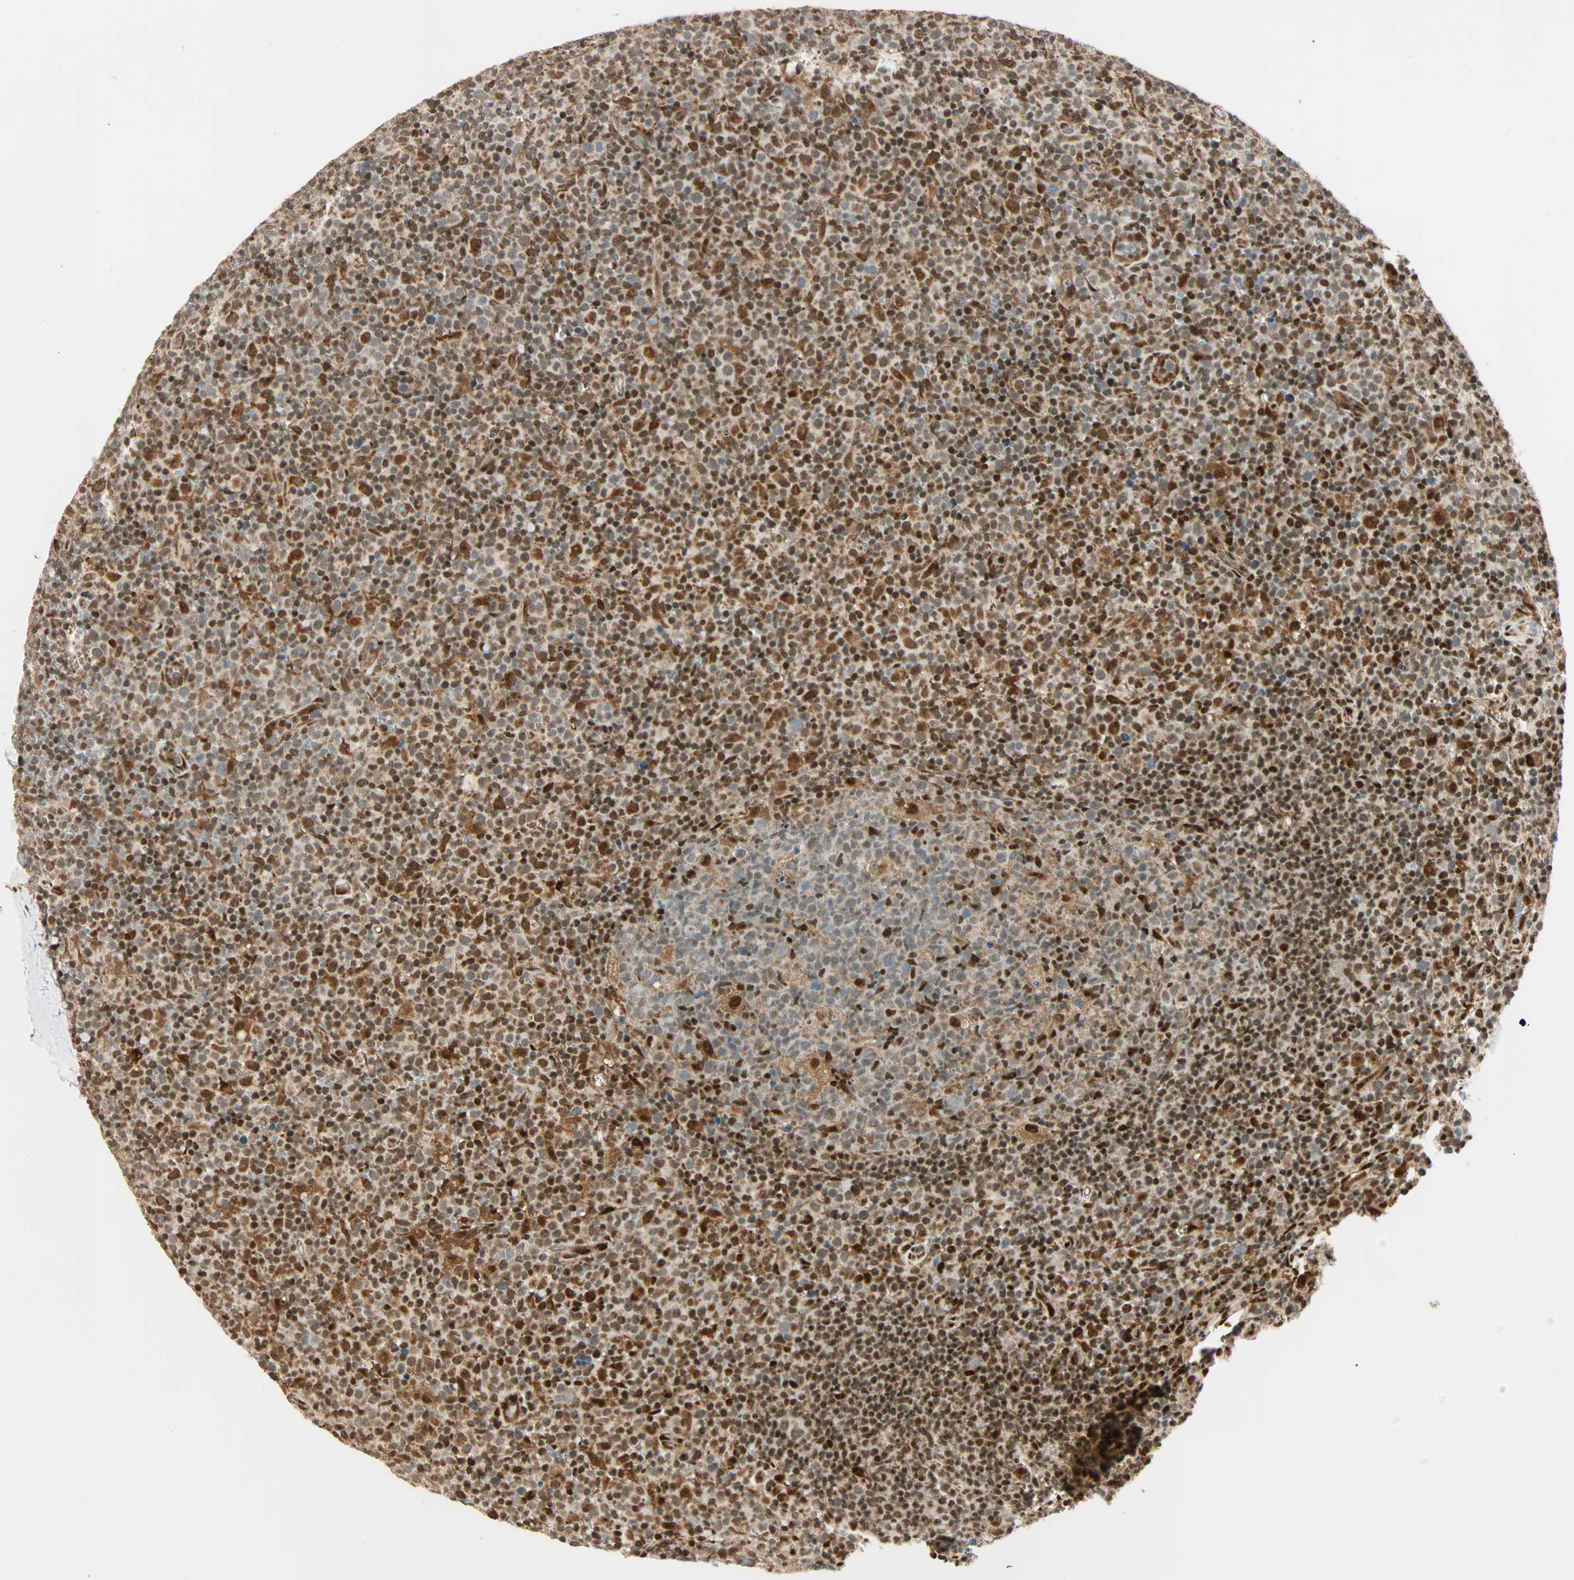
{"staining": {"intensity": "moderate", "quantity": "25%-75%", "location": "nuclear"}, "tissue": "lymph node", "cell_type": "Germinal center cells", "image_type": "normal", "snomed": [{"axis": "morphology", "description": "Normal tissue, NOS"}, {"axis": "morphology", "description": "Inflammation, NOS"}, {"axis": "topography", "description": "Lymph node"}], "caption": "This is an image of IHC staining of normal lymph node, which shows moderate positivity in the nuclear of germinal center cells.", "gene": "PNPLA6", "patient": {"sex": "male", "age": 55}}